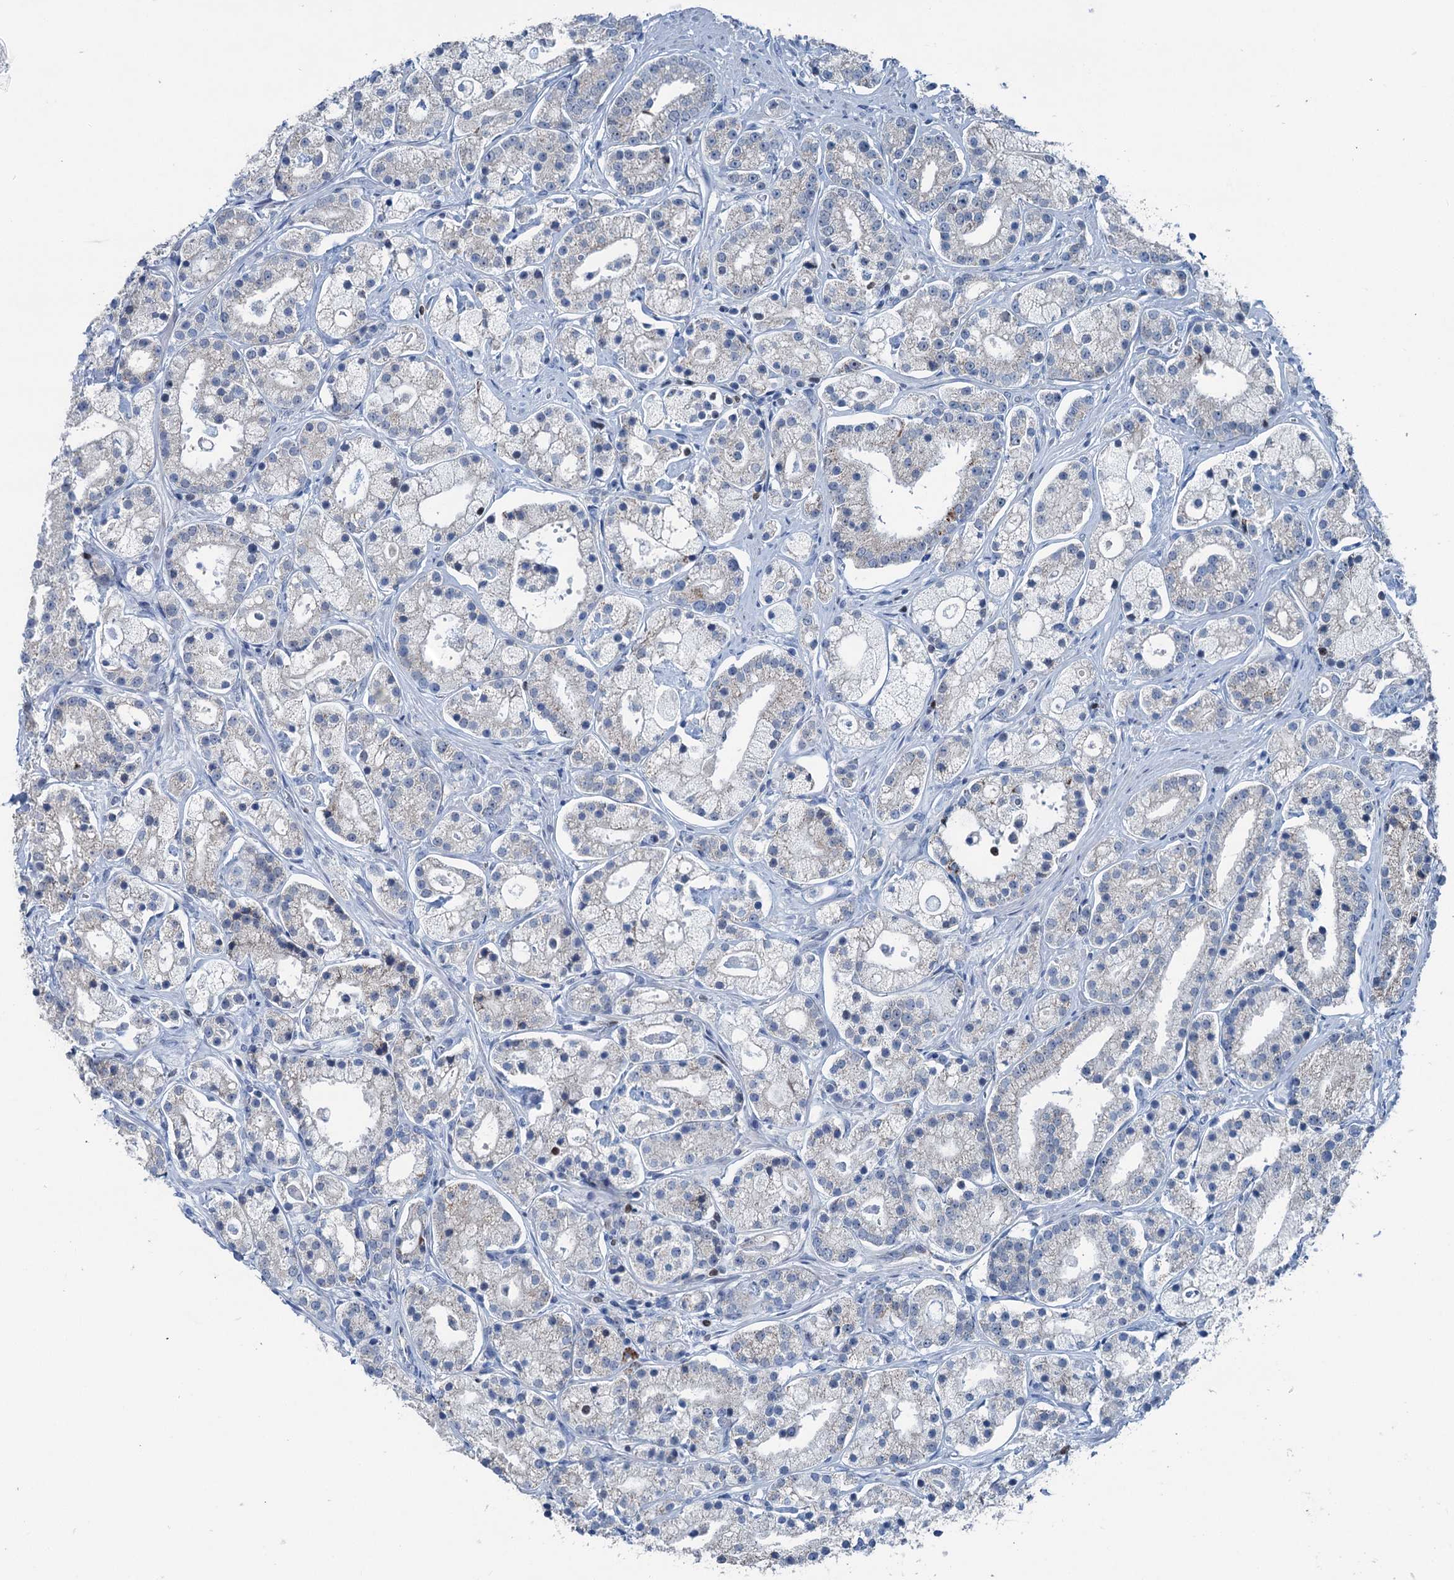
{"staining": {"intensity": "negative", "quantity": "none", "location": "none"}, "tissue": "prostate cancer", "cell_type": "Tumor cells", "image_type": "cancer", "snomed": [{"axis": "morphology", "description": "Adenocarcinoma, High grade"}, {"axis": "topography", "description": "Prostate"}], "caption": "A high-resolution histopathology image shows immunohistochemistry (IHC) staining of adenocarcinoma (high-grade) (prostate), which reveals no significant staining in tumor cells. (Brightfield microscopy of DAB immunohistochemistry (IHC) at high magnification).", "gene": "ELP4", "patient": {"sex": "male", "age": 69}}